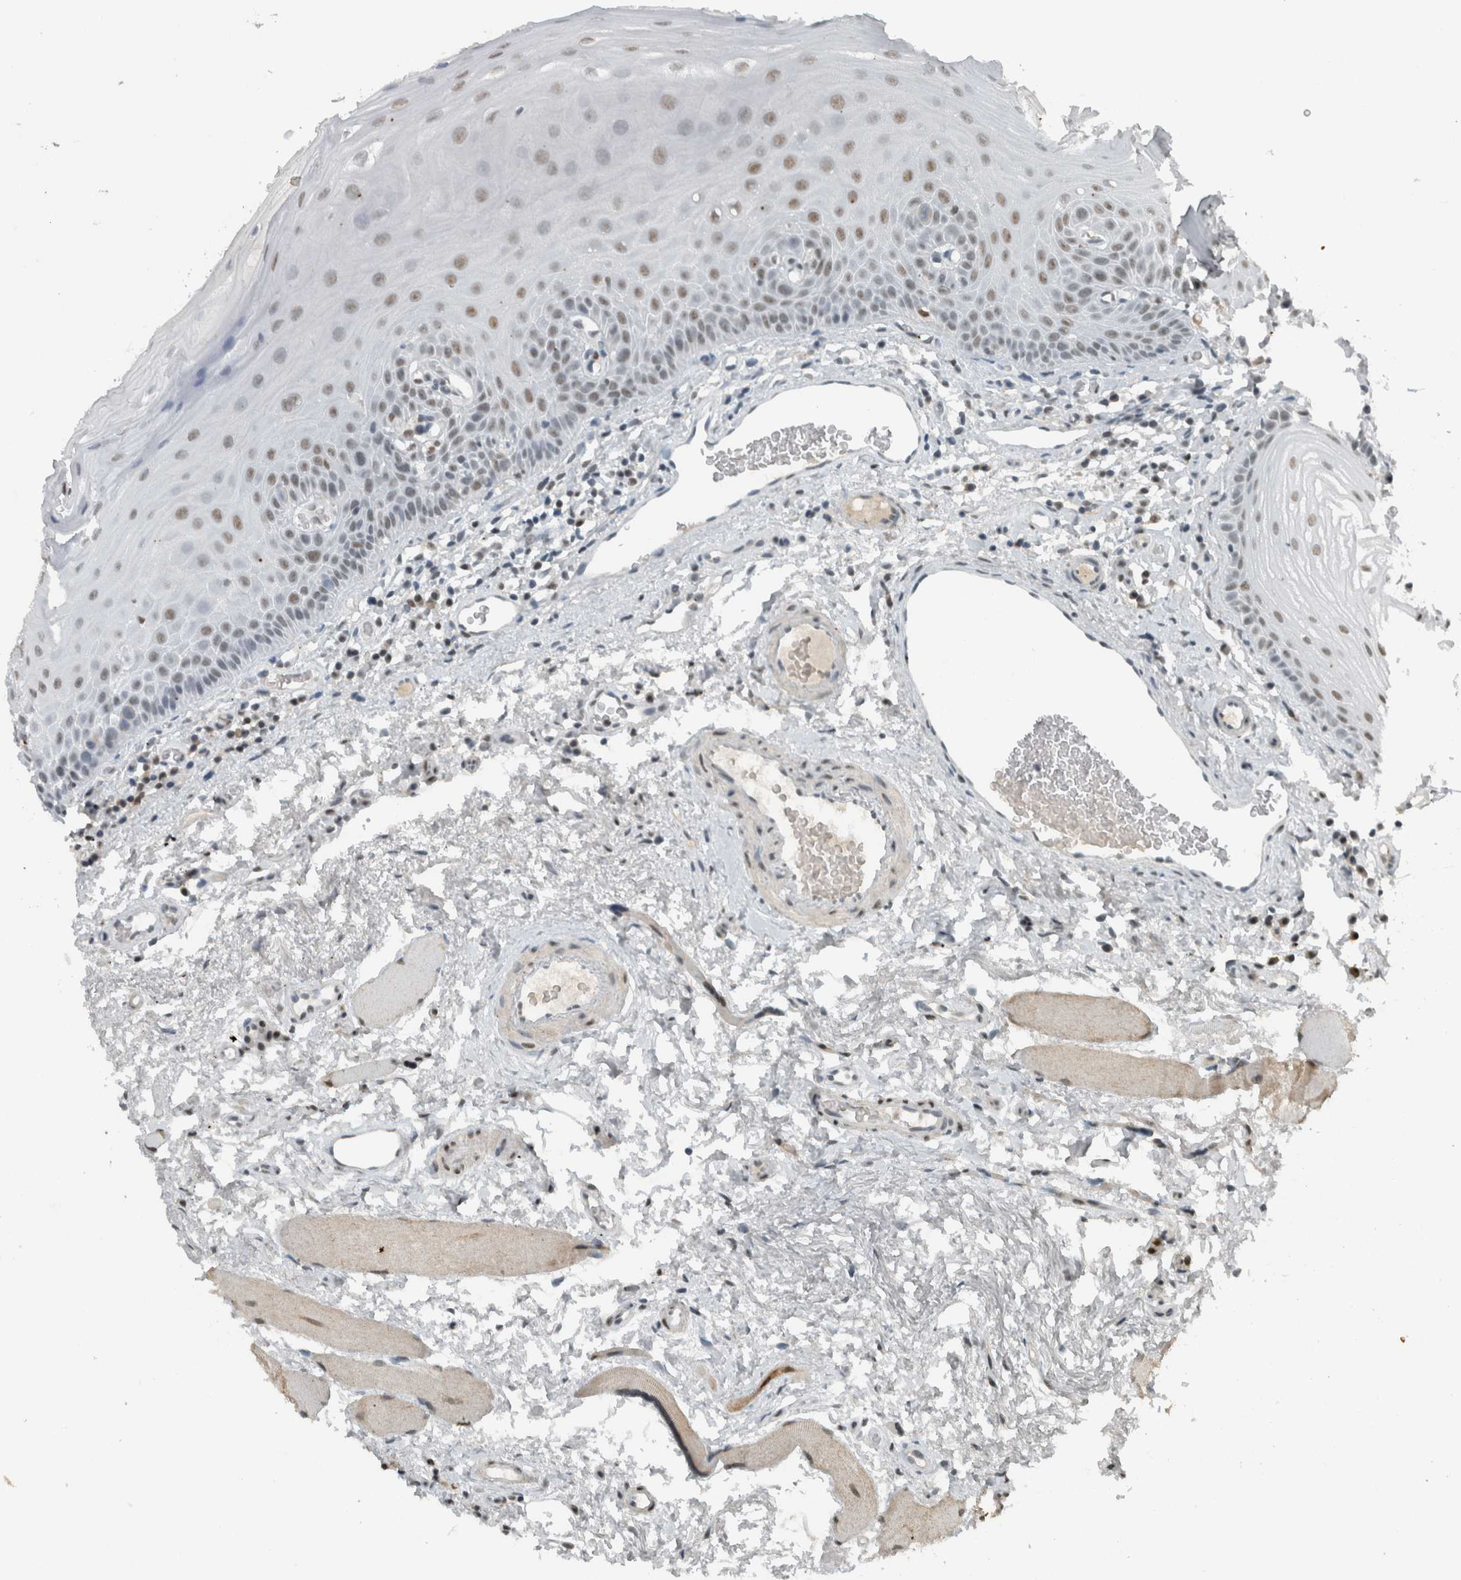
{"staining": {"intensity": "strong", "quantity": ">75%", "location": "nuclear"}, "tissue": "oral mucosa", "cell_type": "Squamous epithelial cells", "image_type": "normal", "snomed": [{"axis": "morphology", "description": "Normal tissue, NOS"}, {"axis": "topography", "description": "Skeletal muscle"}, {"axis": "topography", "description": "Oral tissue"}, {"axis": "topography", "description": "Peripheral nerve tissue"}], "caption": "Immunohistochemical staining of benign oral mucosa displays strong nuclear protein expression in approximately >75% of squamous epithelial cells. (Stains: DAB in brown, nuclei in blue, Microscopy: brightfield microscopy at high magnification).", "gene": "ZNF24", "patient": {"sex": "female", "age": 84}}